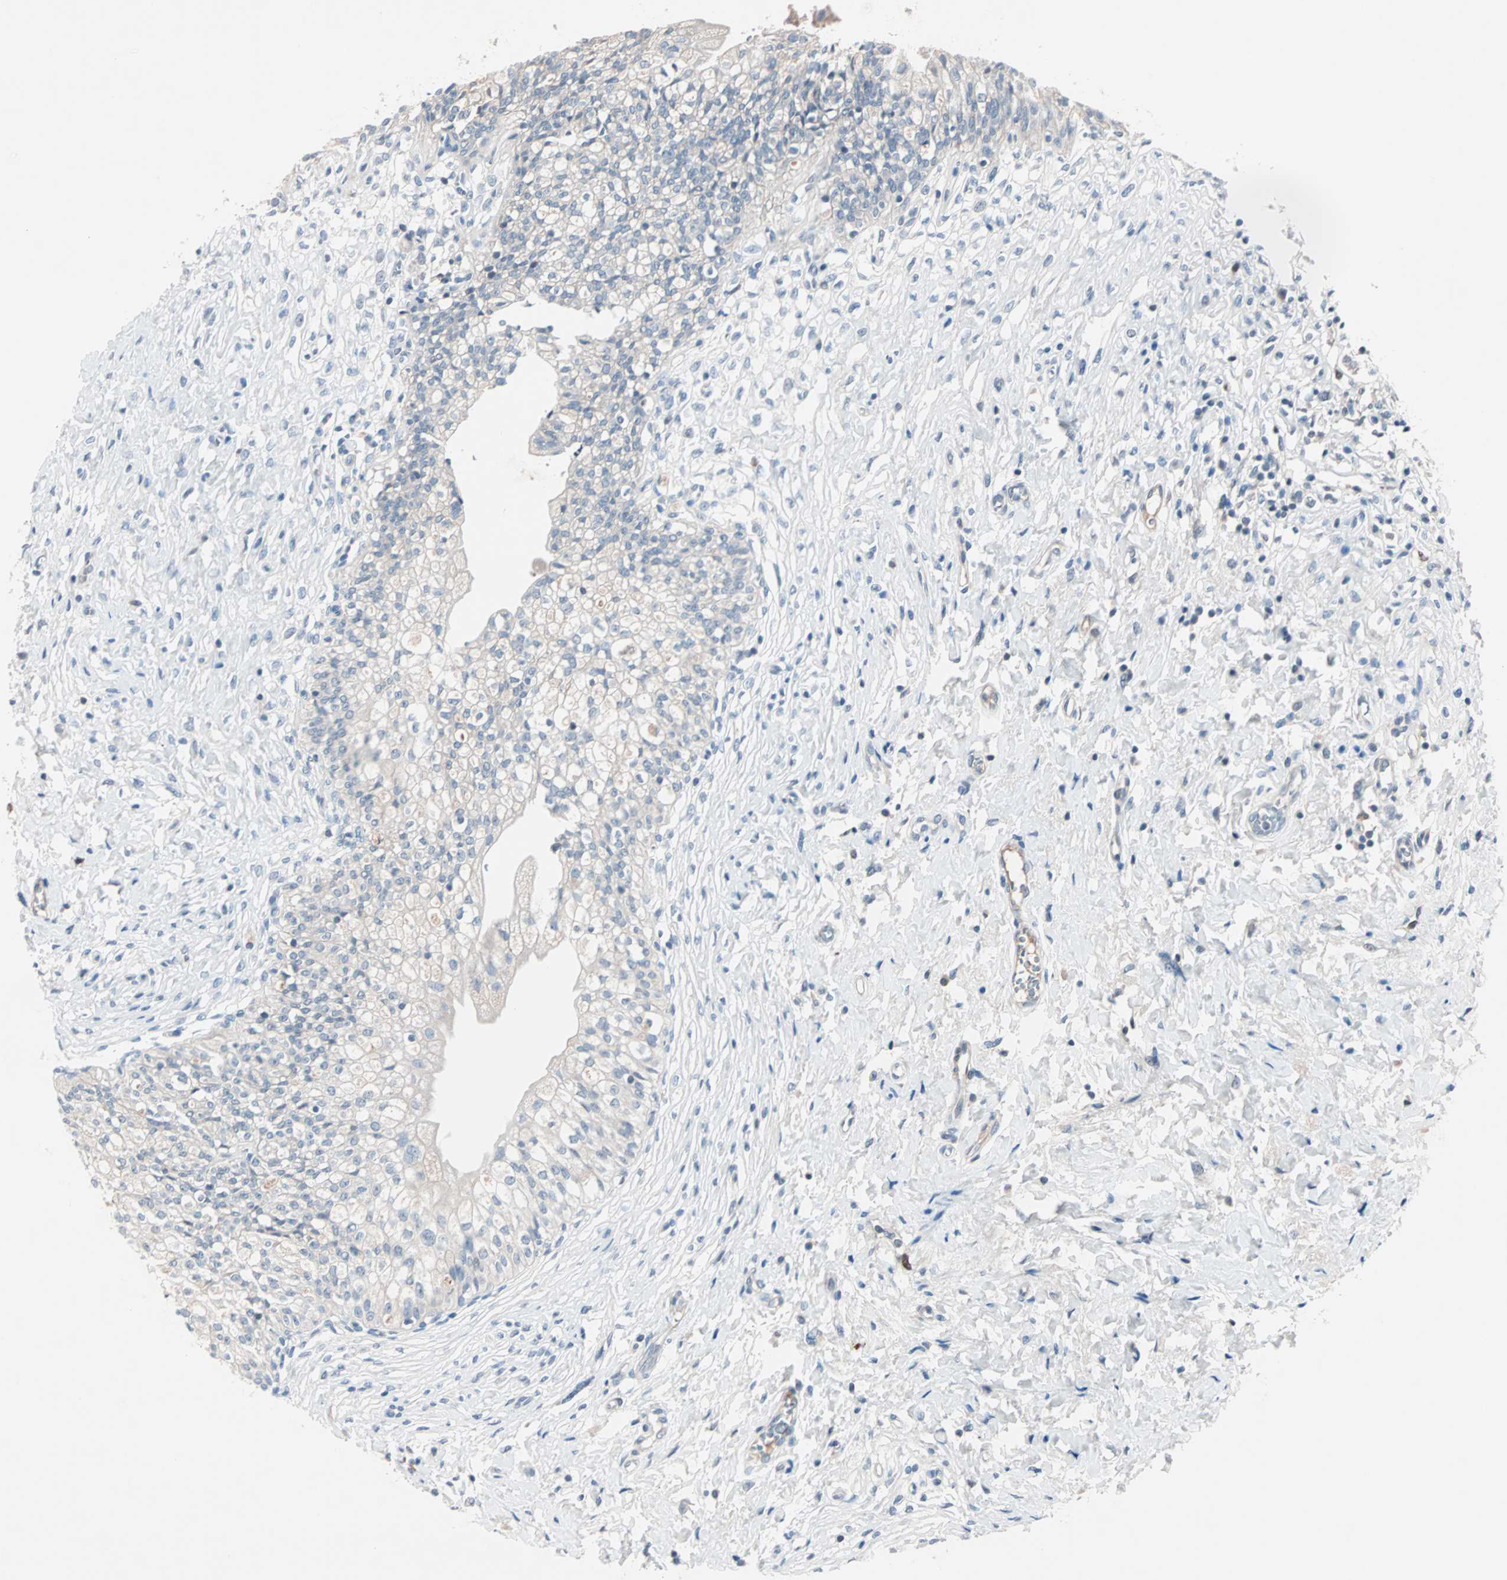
{"staining": {"intensity": "strong", "quantity": "<25%", "location": "nuclear"}, "tissue": "urinary bladder", "cell_type": "Urothelial cells", "image_type": "normal", "snomed": [{"axis": "morphology", "description": "Normal tissue, NOS"}, {"axis": "morphology", "description": "Inflammation, NOS"}, {"axis": "topography", "description": "Urinary bladder"}], "caption": "Protein expression analysis of benign urinary bladder exhibits strong nuclear positivity in about <25% of urothelial cells. The staining is performed using DAB brown chromogen to label protein expression. The nuclei are counter-stained blue using hematoxylin.", "gene": "CCNE2", "patient": {"sex": "female", "age": 80}}